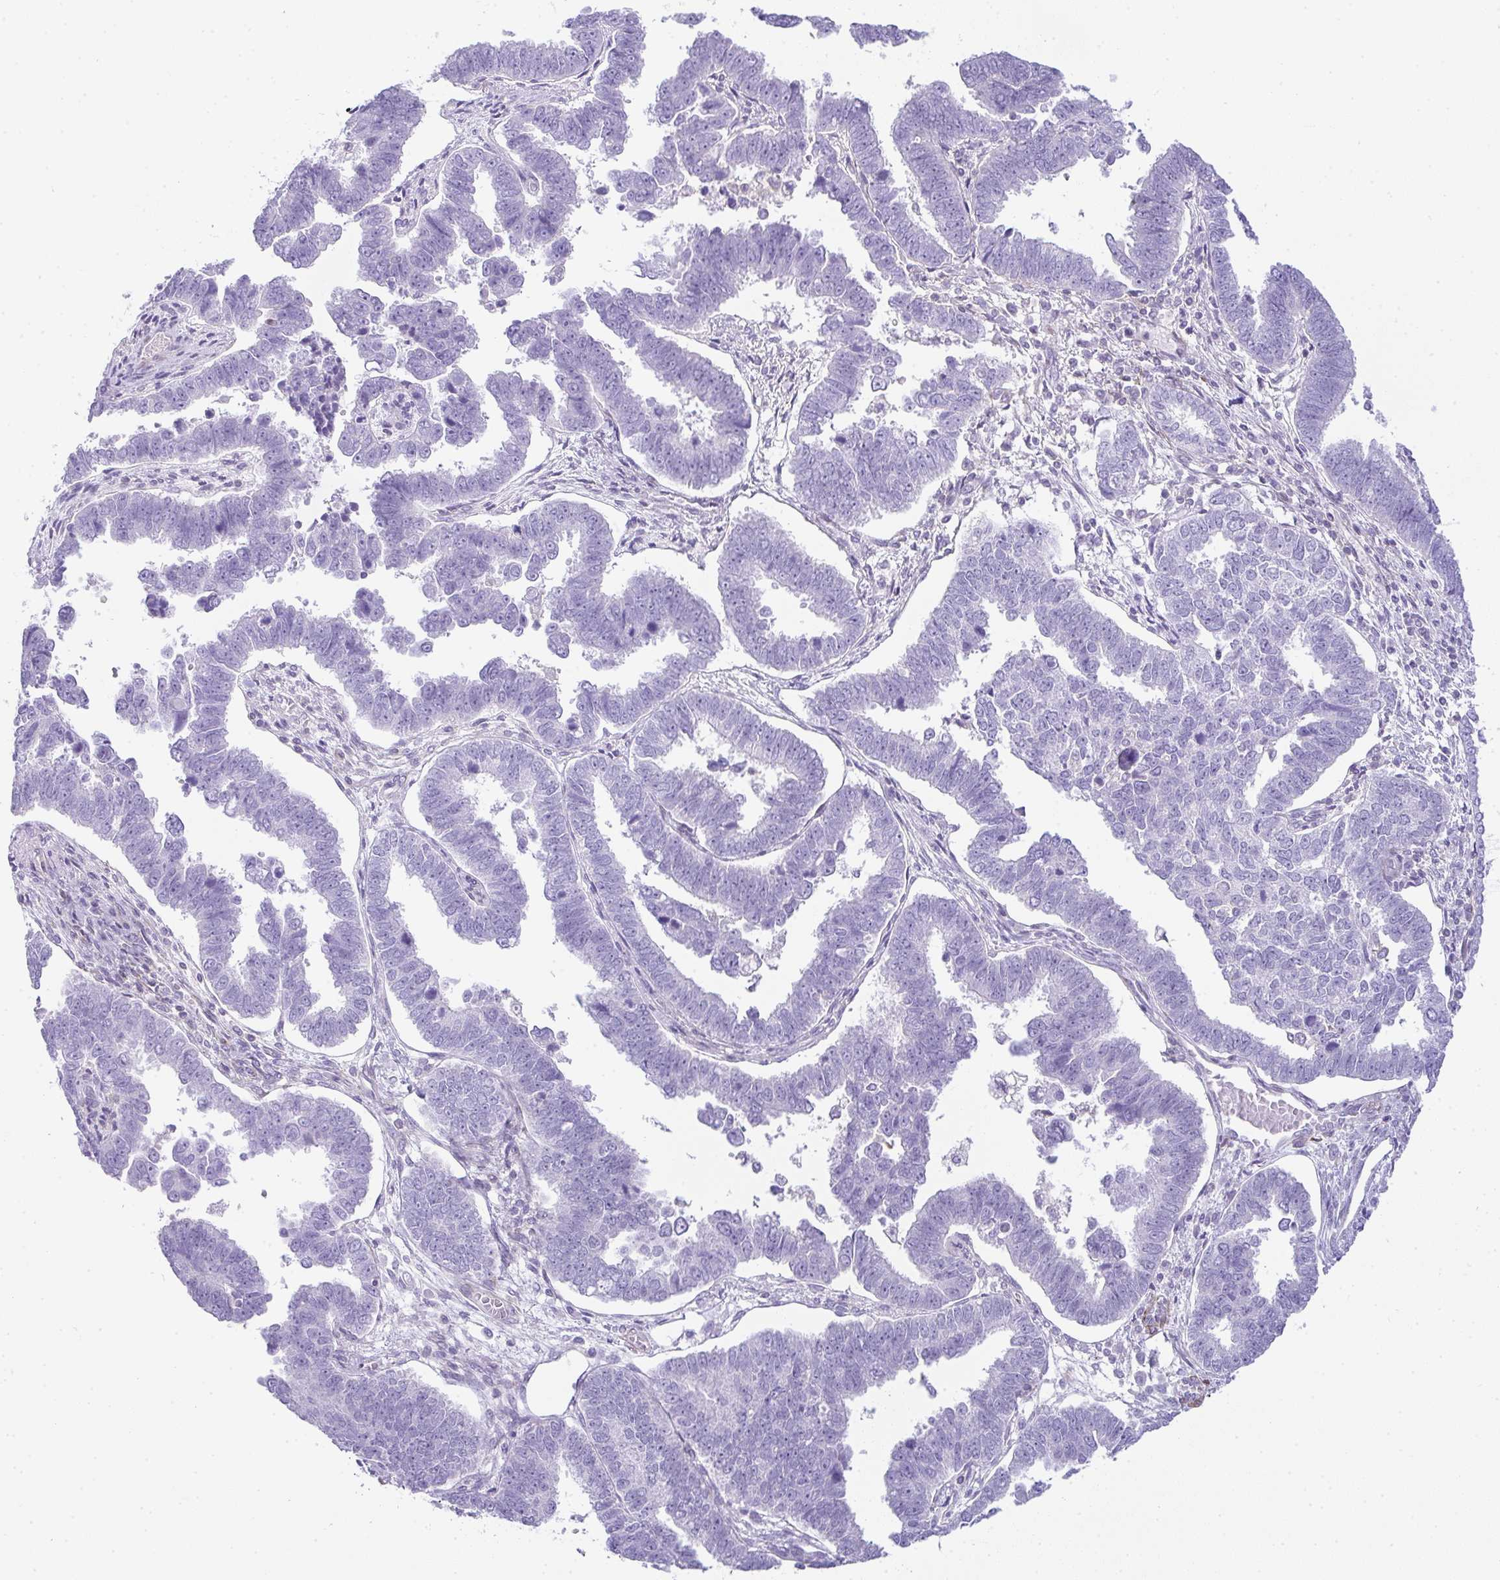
{"staining": {"intensity": "negative", "quantity": "none", "location": "none"}, "tissue": "endometrial cancer", "cell_type": "Tumor cells", "image_type": "cancer", "snomed": [{"axis": "morphology", "description": "Adenocarcinoma, NOS"}, {"axis": "topography", "description": "Endometrium"}], "caption": "Immunohistochemistry image of neoplastic tissue: human endometrial adenocarcinoma stained with DAB shows no significant protein expression in tumor cells.", "gene": "CDRT15", "patient": {"sex": "female", "age": 75}}